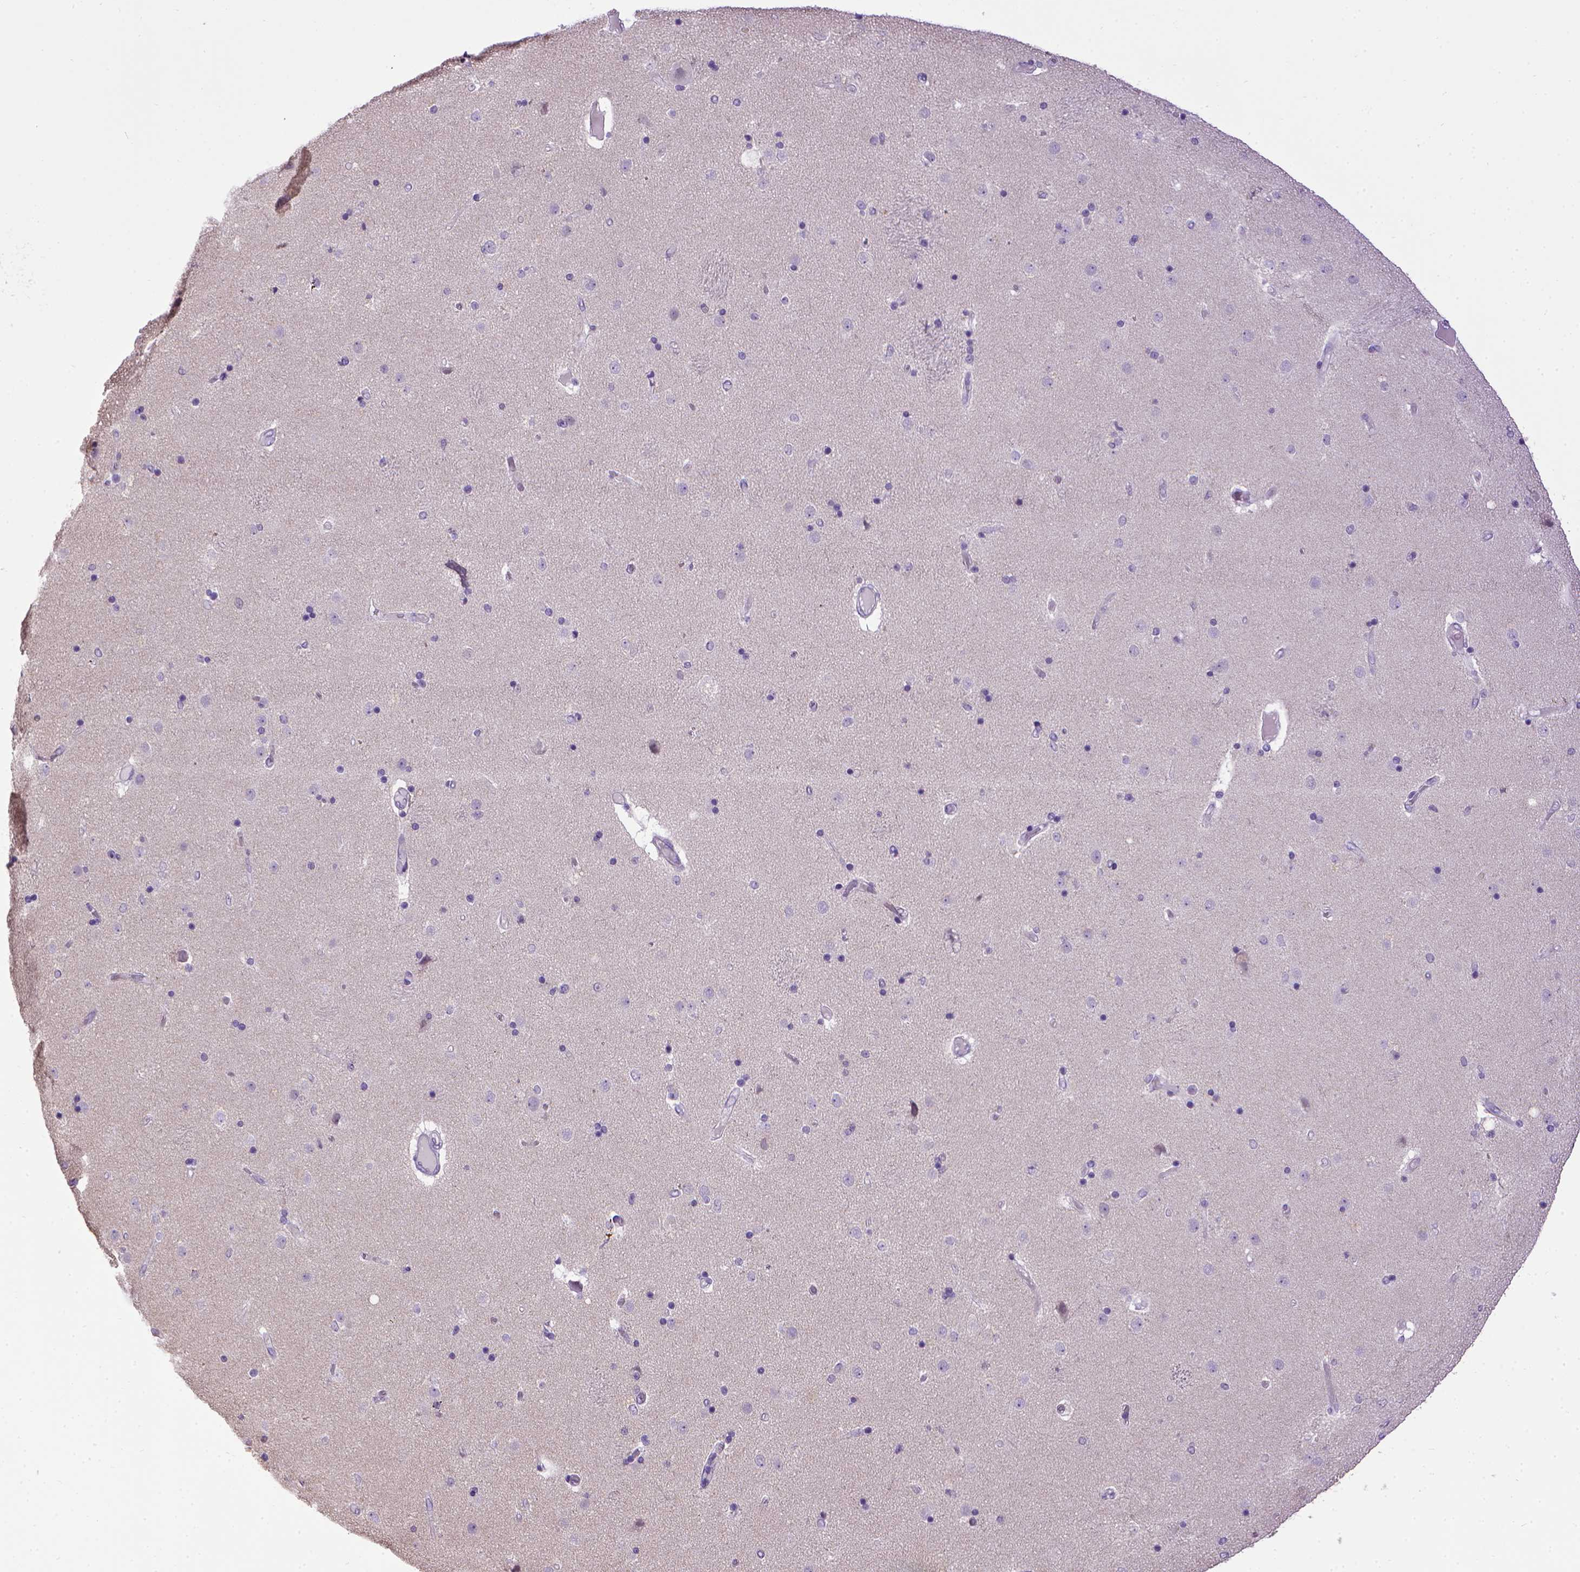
{"staining": {"intensity": "negative", "quantity": "none", "location": "none"}, "tissue": "caudate", "cell_type": "Glial cells", "image_type": "normal", "snomed": [{"axis": "morphology", "description": "Normal tissue, NOS"}, {"axis": "topography", "description": "Lateral ventricle wall"}], "caption": "Immunohistochemistry histopathology image of unremarkable caudate: caudate stained with DAB (3,3'-diaminobenzidine) exhibits no significant protein staining in glial cells. Nuclei are stained in blue.", "gene": "CDH1", "patient": {"sex": "female", "age": 71}}